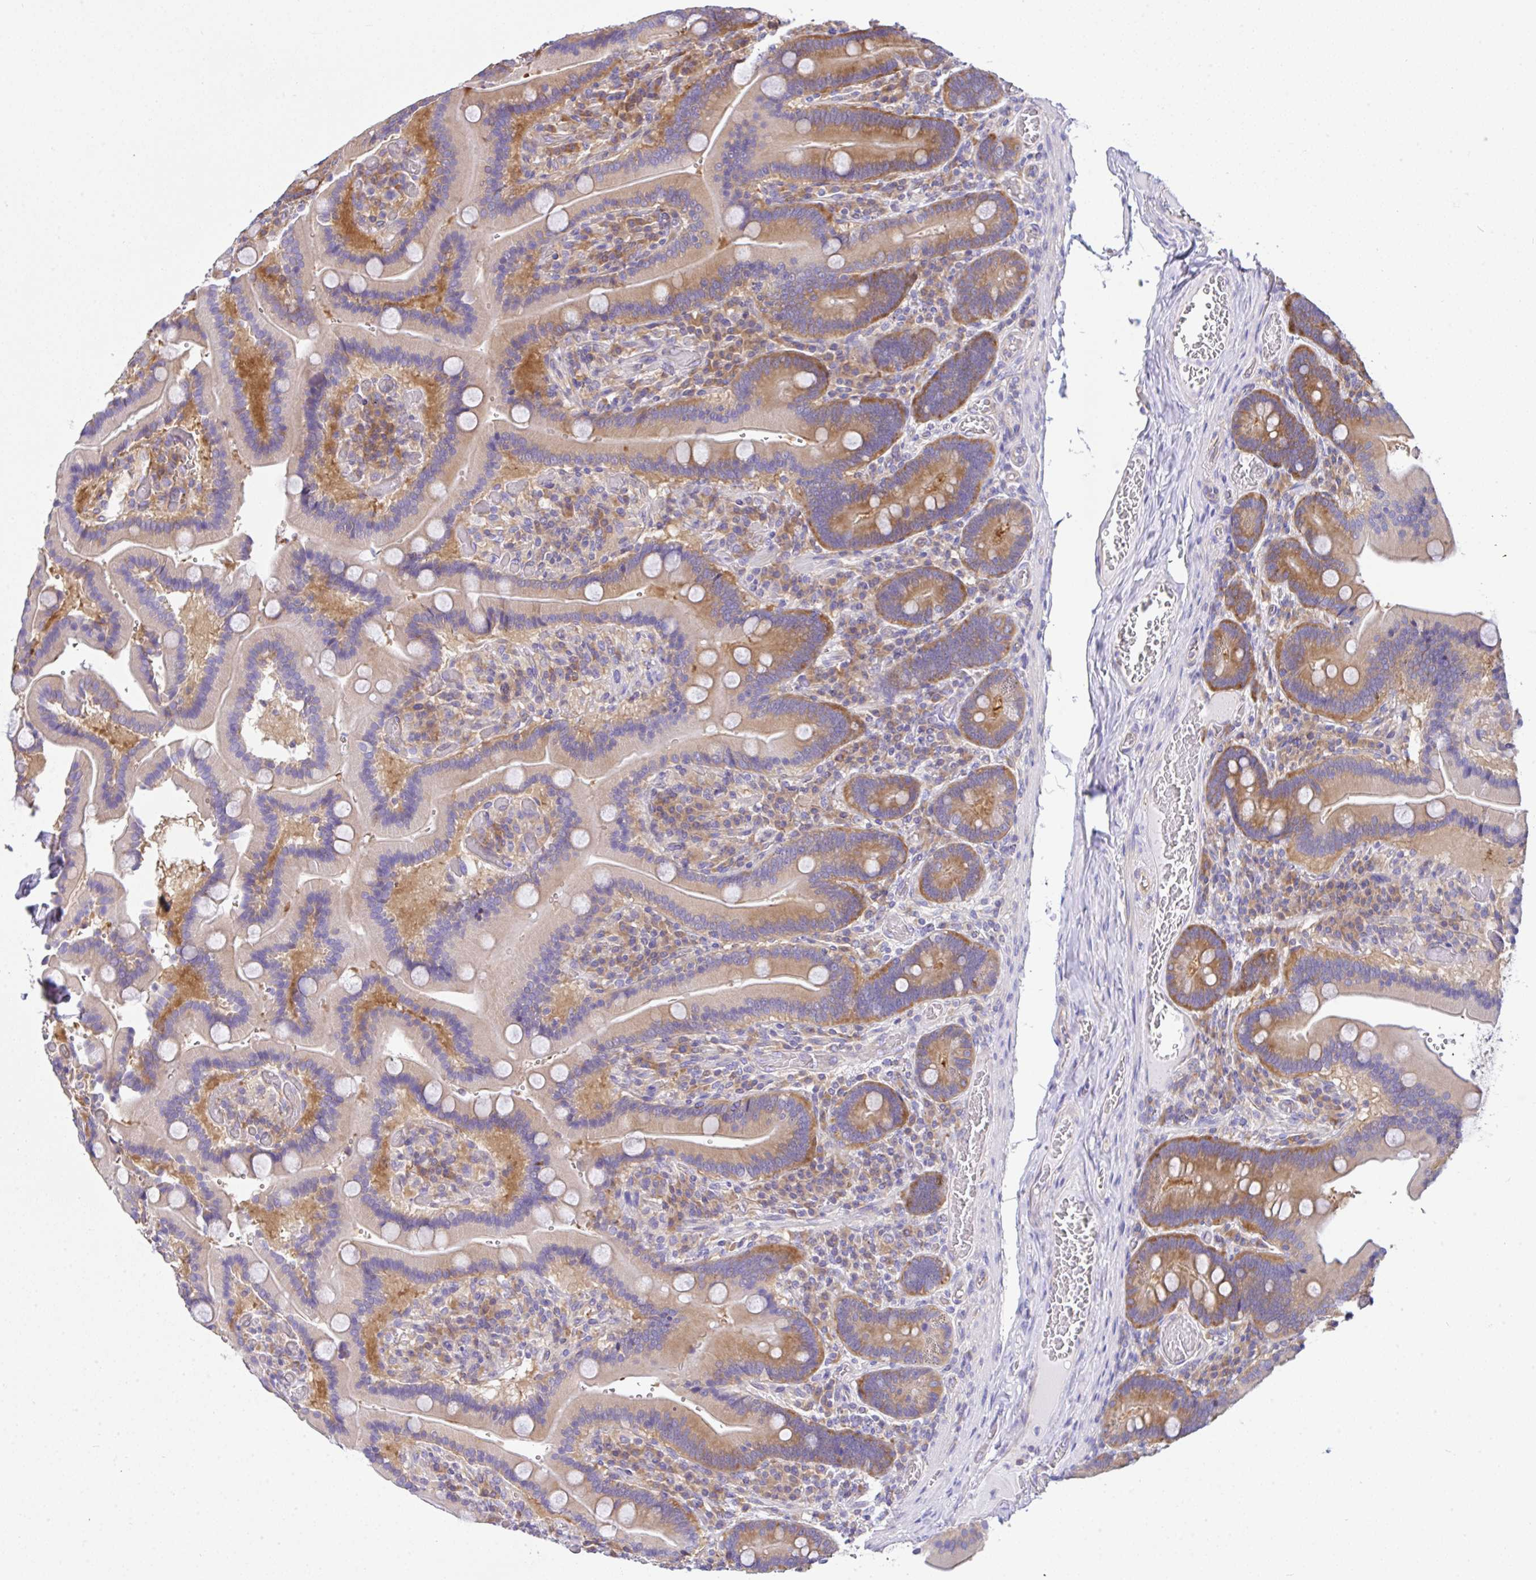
{"staining": {"intensity": "moderate", "quantity": "25%-75%", "location": "cytoplasmic/membranous"}, "tissue": "duodenum", "cell_type": "Glandular cells", "image_type": "normal", "snomed": [{"axis": "morphology", "description": "Normal tissue, NOS"}, {"axis": "topography", "description": "Duodenum"}], "caption": "This photomicrograph exhibits immunohistochemistry staining of benign human duodenum, with medium moderate cytoplasmic/membranous staining in about 25%-75% of glandular cells.", "gene": "GFPT2", "patient": {"sex": "female", "age": 62}}